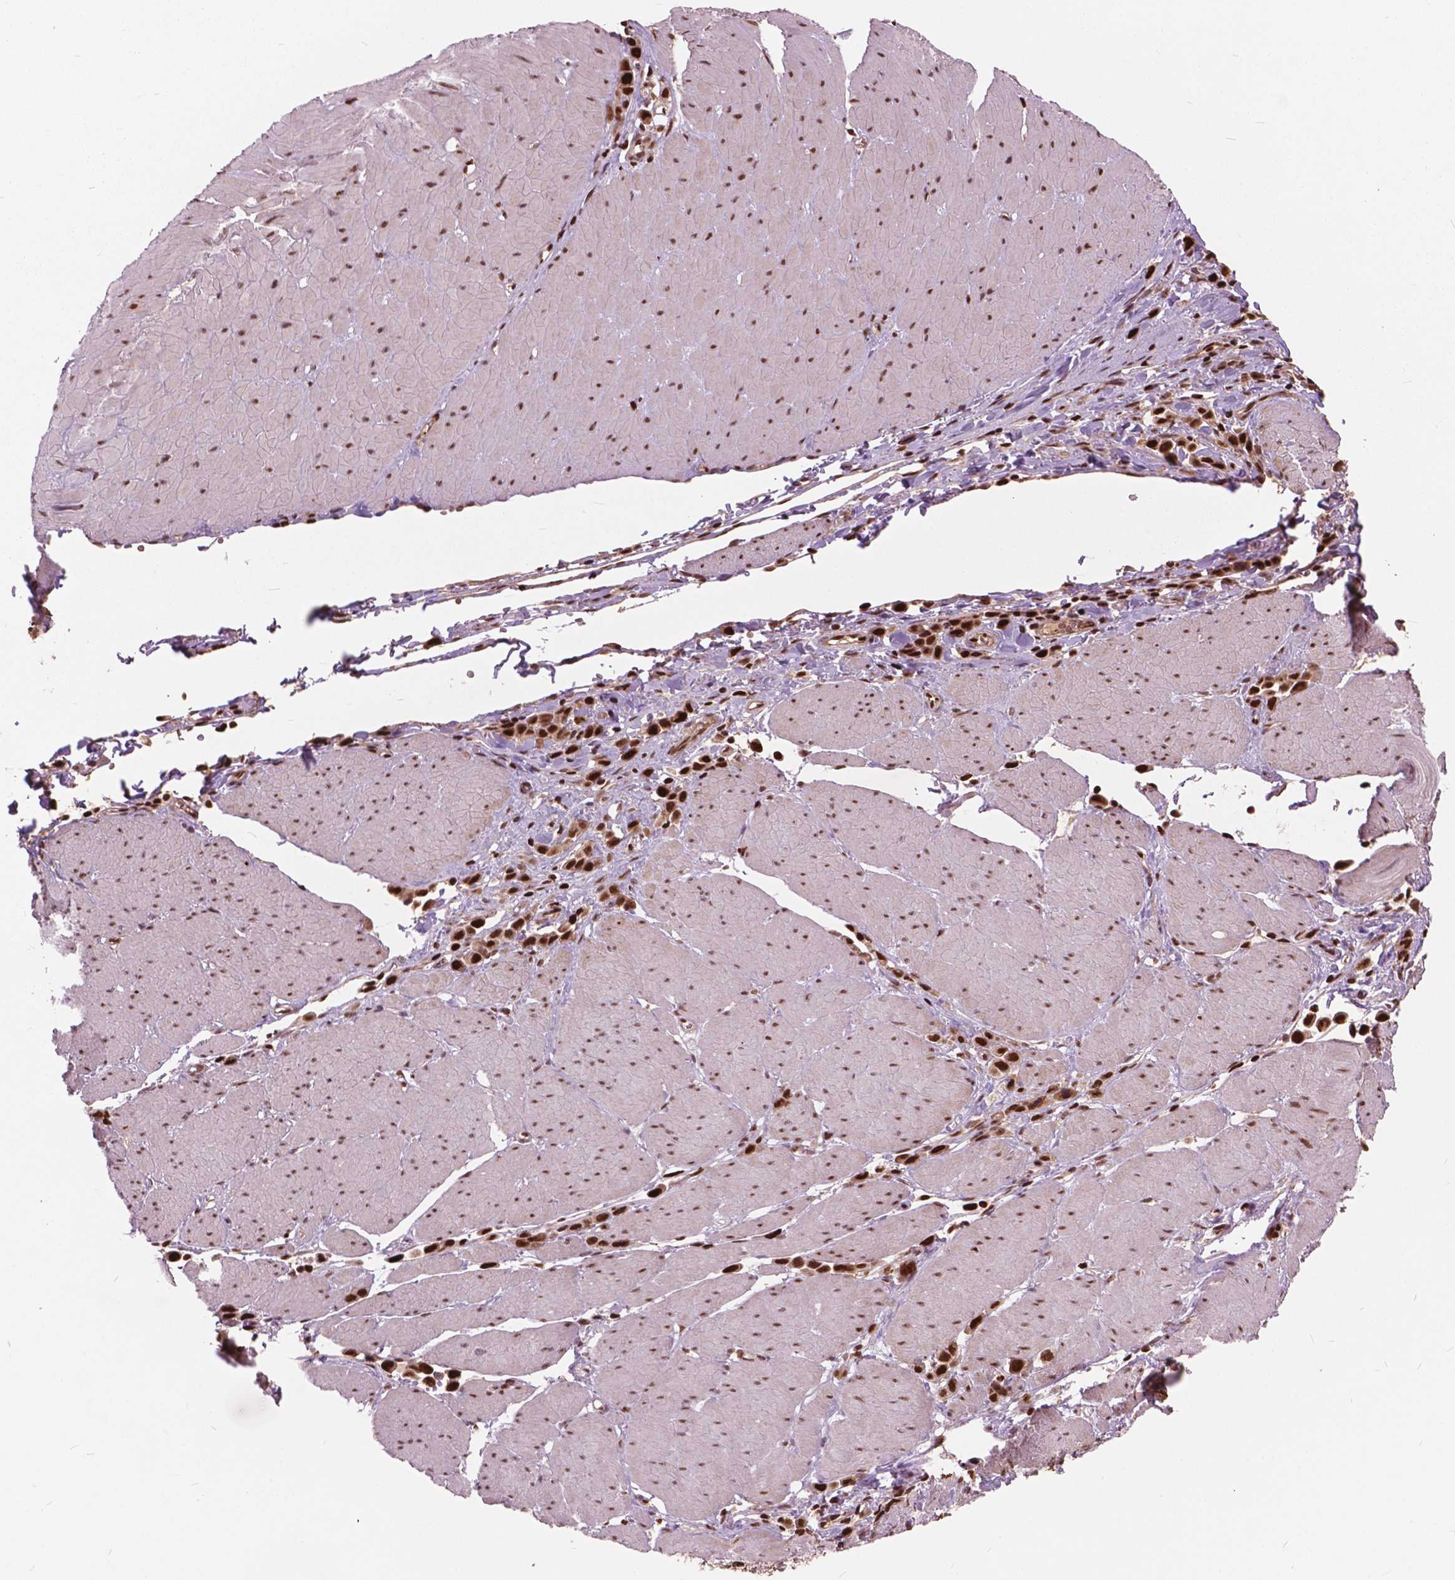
{"staining": {"intensity": "strong", "quantity": ">75%", "location": "nuclear"}, "tissue": "stomach cancer", "cell_type": "Tumor cells", "image_type": "cancer", "snomed": [{"axis": "morphology", "description": "Adenocarcinoma, NOS"}, {"axis": "topography", "description": "Stomach"}], "caption": "This is an image of IHC staining of stomach cancer, which shows strong positivity in the nuclear of tumor cells.", "gene": "ANP32B", "patient": {"sex": "male", "age": 47}}